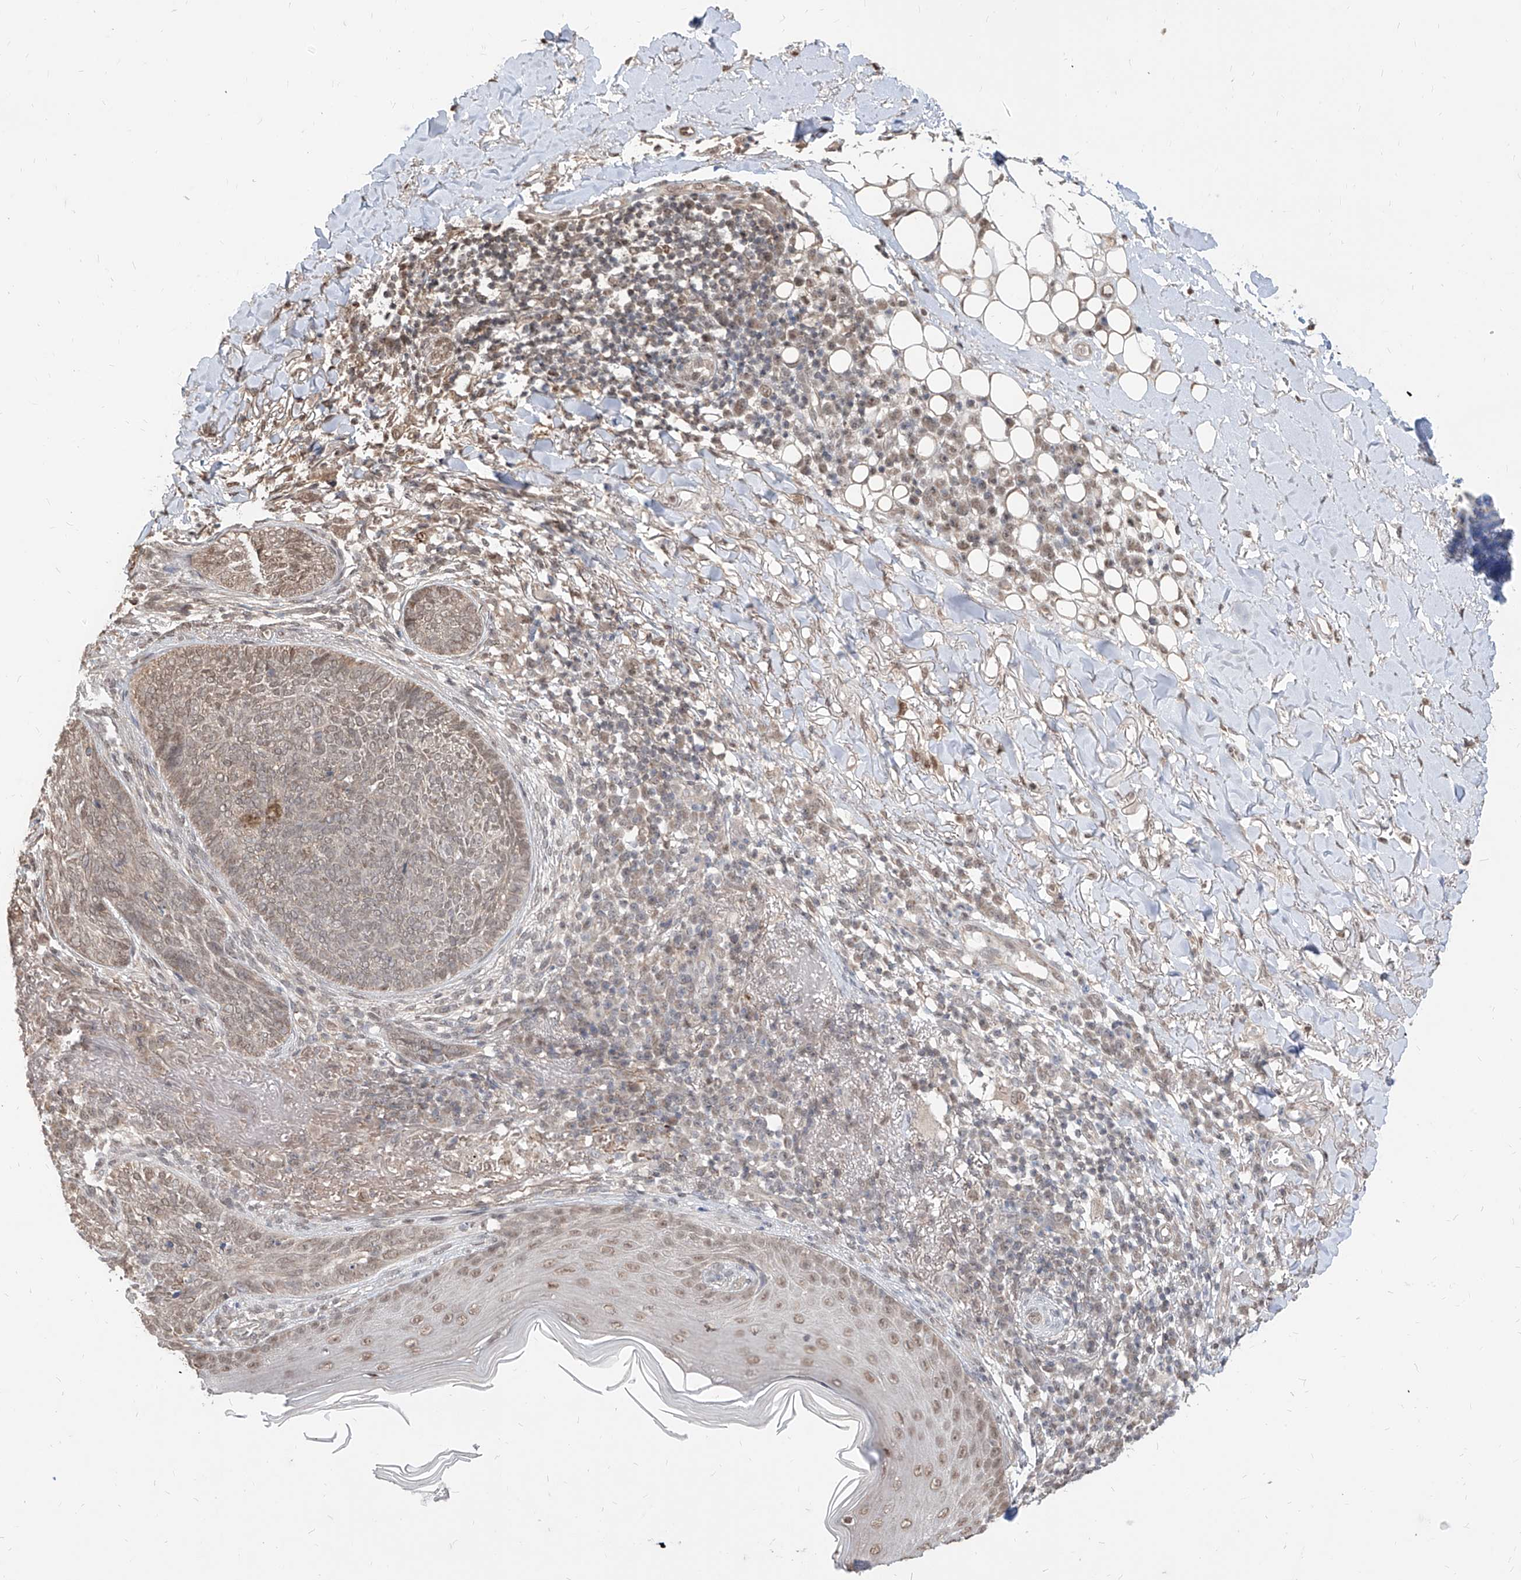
{"staining": {"intensity": "weak", "quantity": "<25%", "location": "cytoplasmic/membranous"}, "tissue": "skin cancer", "cell_type": "Tumor cells", "image_type": "cancer", "snomed": [{"axis": "morphology", "description": "Basal cell carcinoma"}, {"axis": "topography", "description": "Skin"}], "caption": "This is a photomicrograph of immunohistochemistry (IHC) staining of basal cell carcinoma (skin), which shows no positivity in tumor cells.", "gene": "C8orf82", "patient": {"sex": "male", "age": 85}}